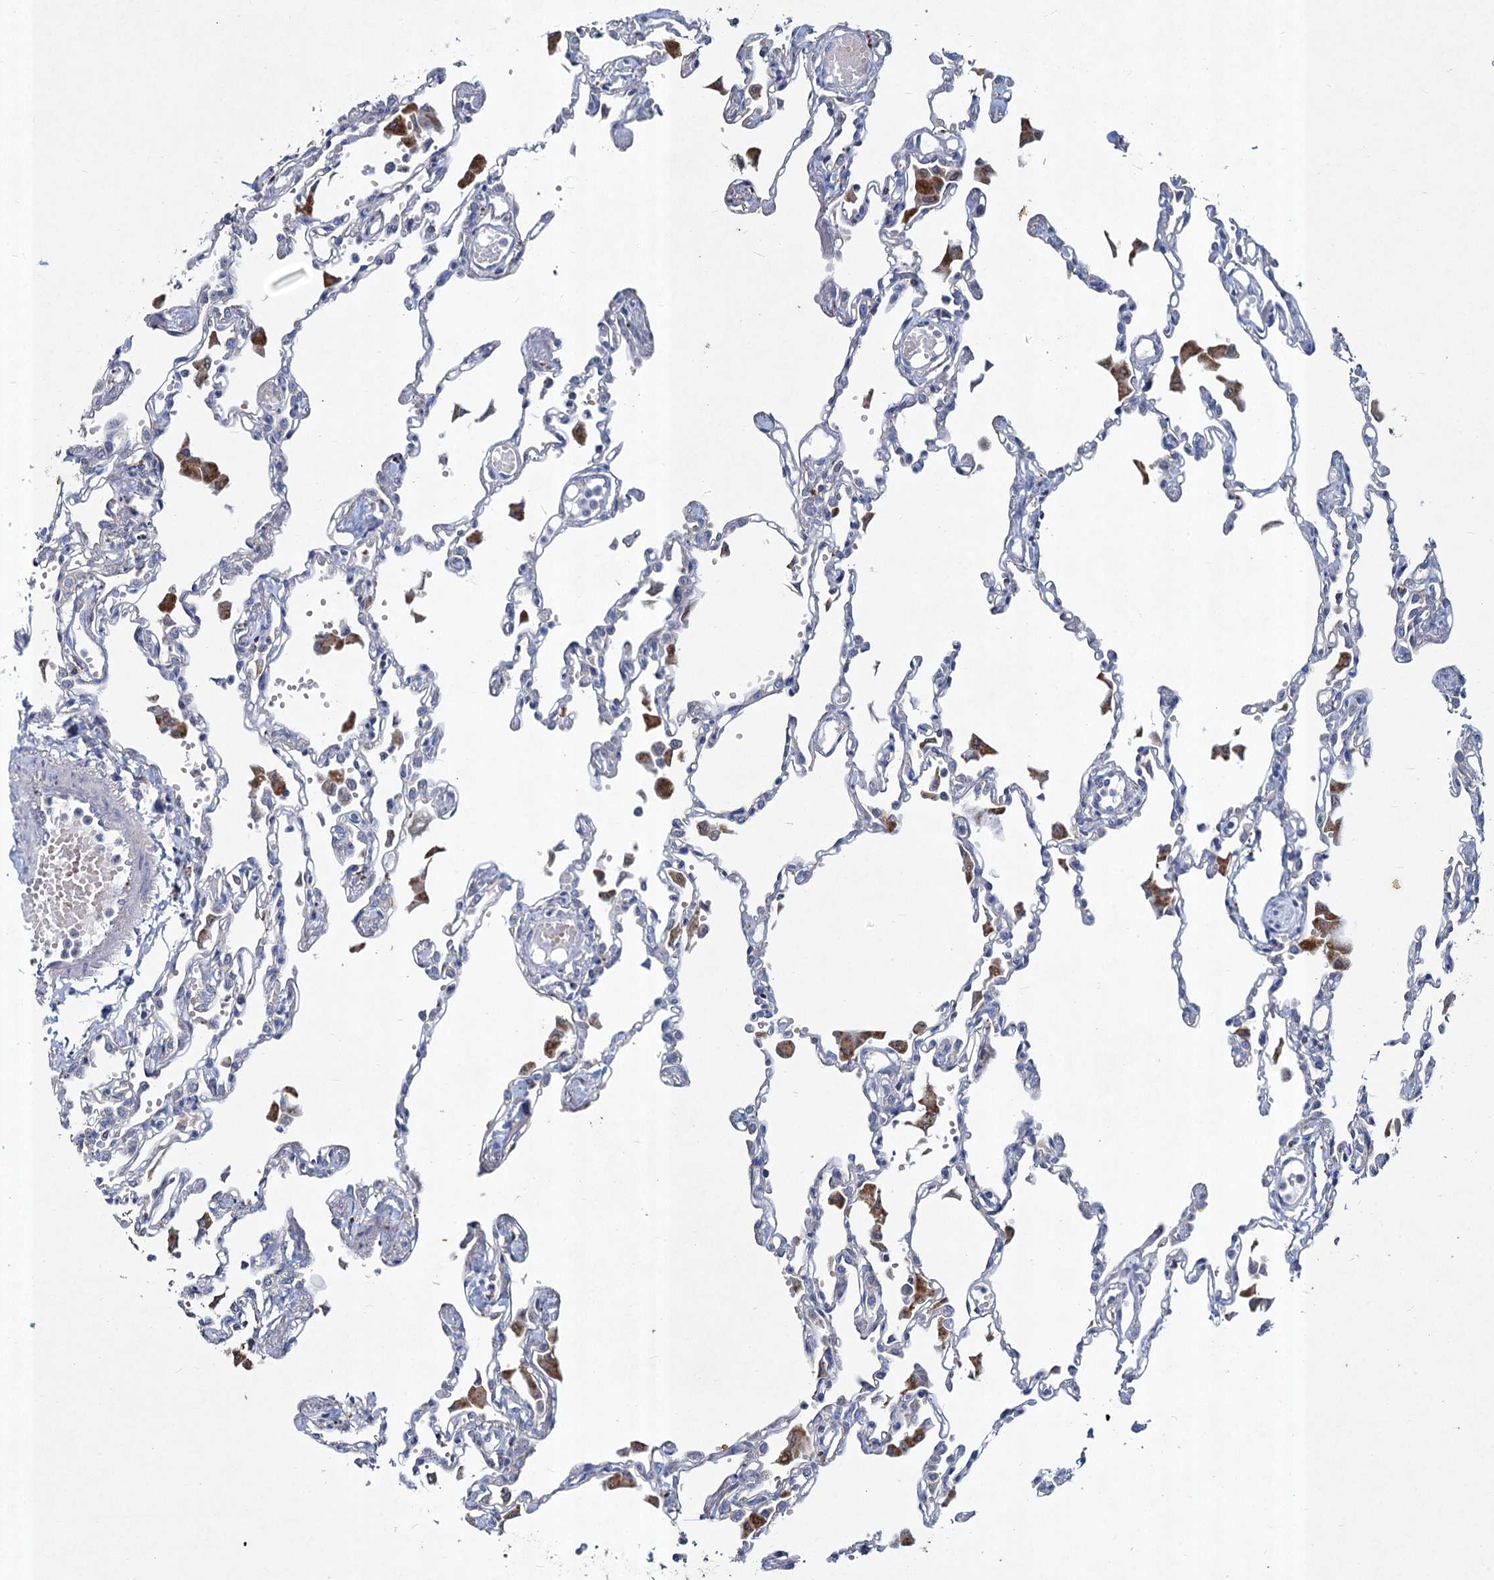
{"staining": {"intensity": "negative", "quantity": "none", "location": "none"}, "tissue": "lung", "cell_type": "Alveolar cells", "image_type": "normal", "snomed": [{"axis": "morphology", "description": "Normal tissue, NOS"}, {"axis": "topography", "description": "Bronchus"}, {"axis": "topography", "description": "Lung"}], "caption": "Protein analysis of unremarkable lung shows no significant staining in alveolar cells. (IHC, brightfield microscopy, high magnification).", "gene": "TMX2", "patient": {"sex": "female", "age": 49}}